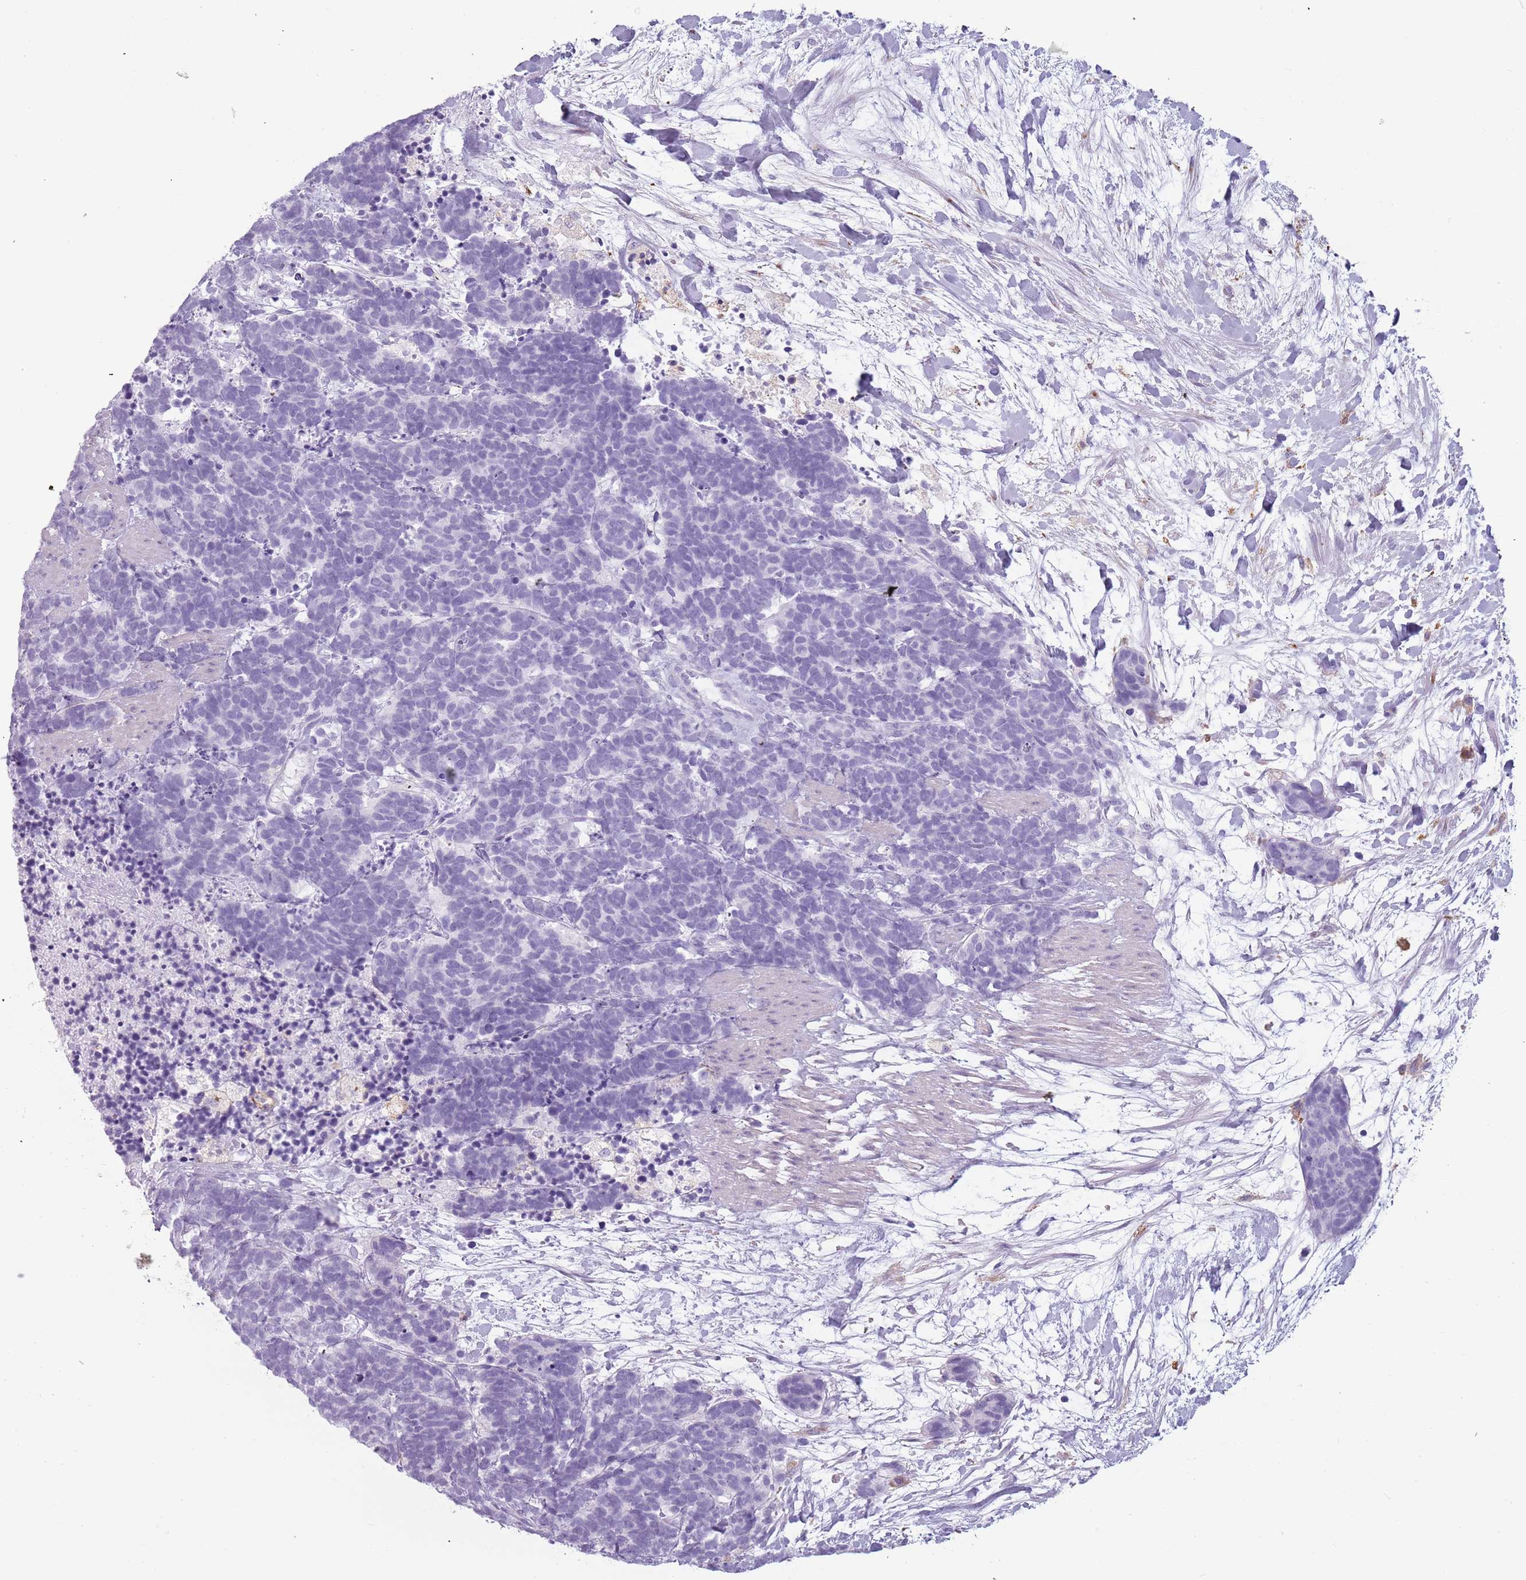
{"staining": {"intensity": "negative", "quantity": "none", "location": "none"}, "tissue": "carcinoid", "cell_type": "Tumor cells", "image_type": "cancer", "snomed": [{"axis": "morphology", "description": "Carcinoma, NOS"}, {"axis": "morphology", "description": "Carcinoid, malignant, NOS"}, {"axis": "topography", "description": "Prostate"}], "caption": "Micrograph shows no significant protein positivity in tumor cells of carcinoid (malignant). (Brightfield microscopy of DAB immunohistochemistry at high magnification).", "gene": "COLEC12", "patient": {"sex": "male", "age": 57}}